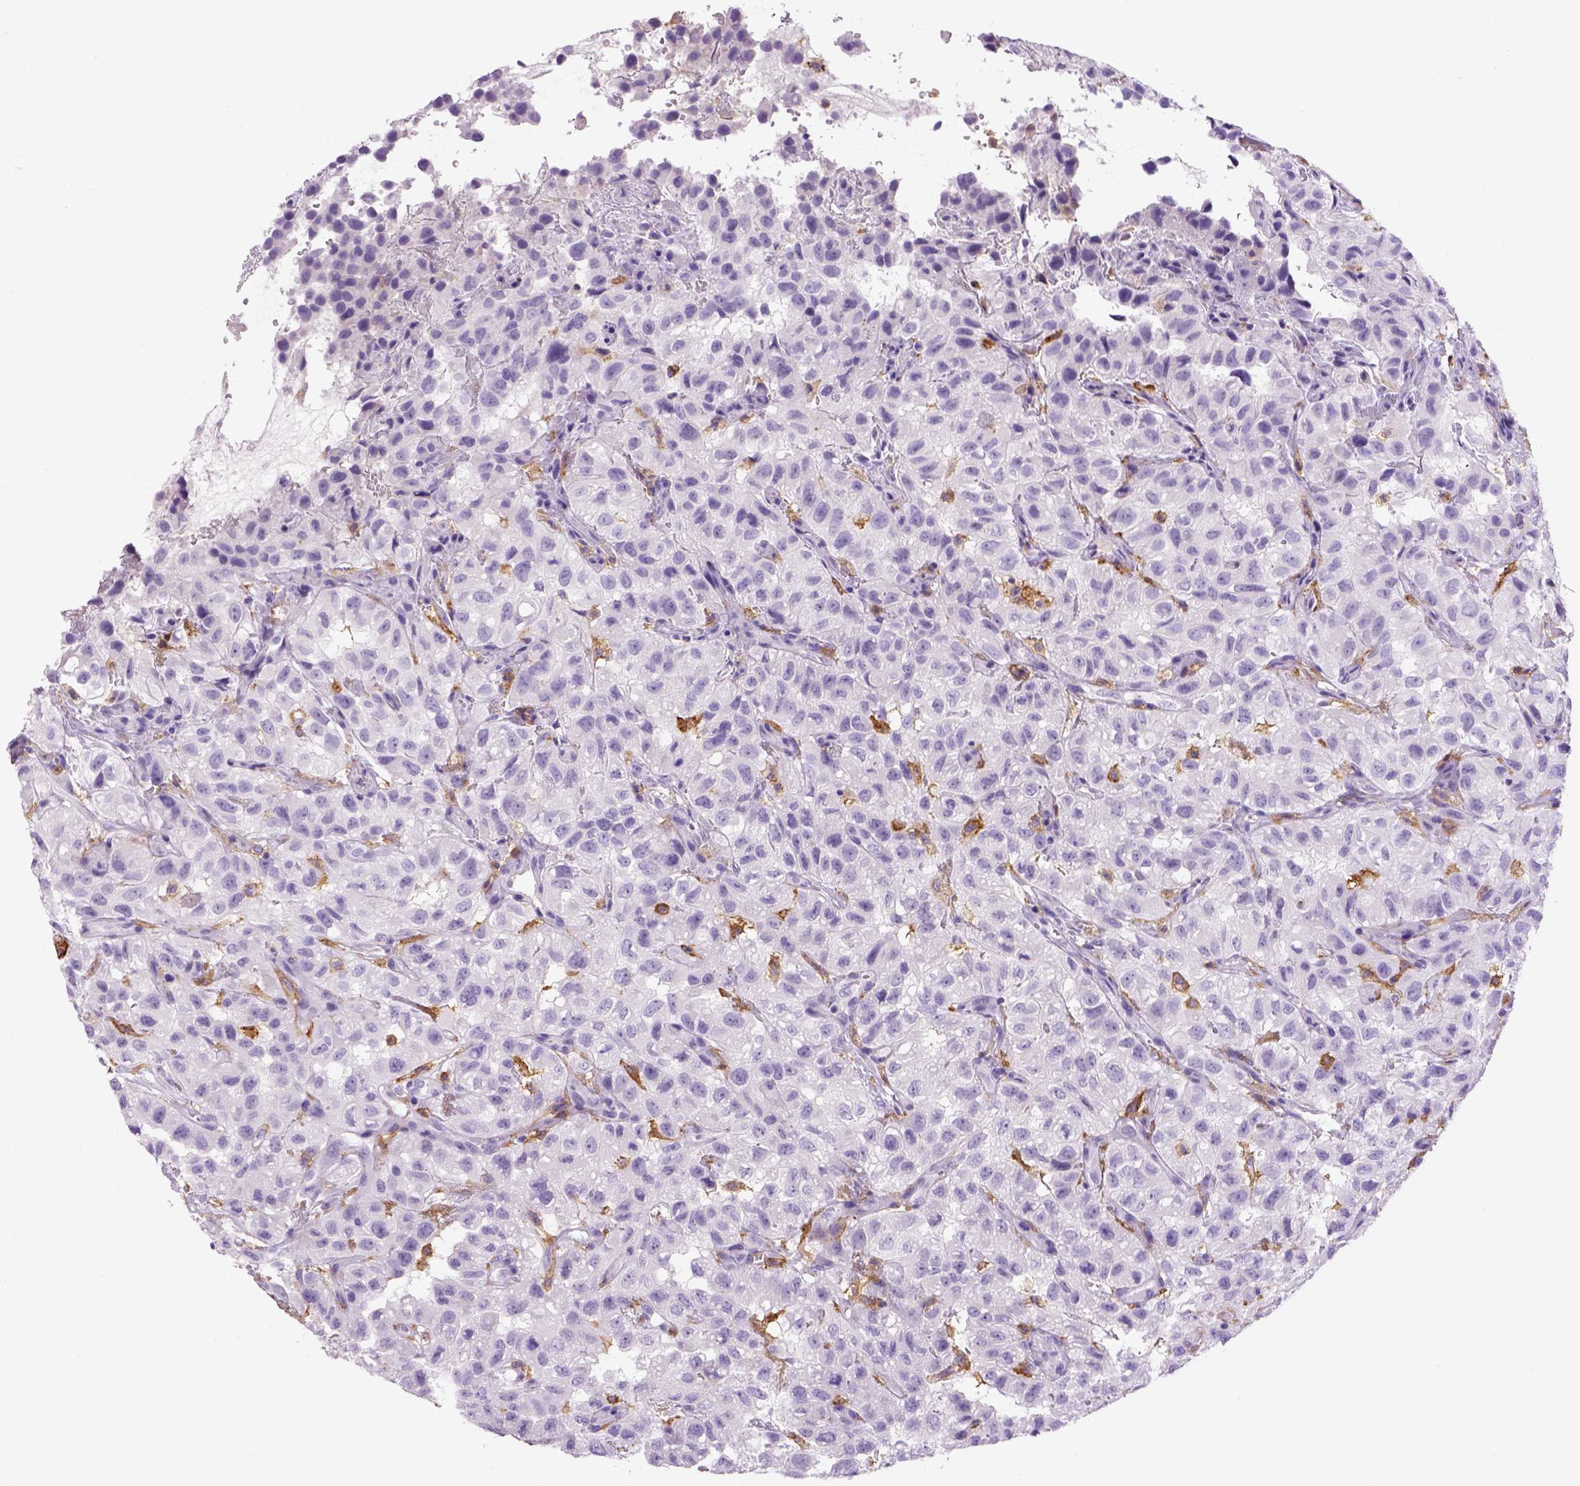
{"staining": {"intensity": "negative", "quantity": "none", "location": "none"}, "tissue": "renal cancer", "cell_type": "Tumor cells", "image_type": "cancer", "snomed": [{"axis": "morphology", "description": "Adenocarcinoma, NOS"}, {"axis": "topography", "description": "Kidney"}], "caption": "Image shows no significant protein expression in tumor cells of renal cancer.", "gene": "CD14", "patient": {"sex": "male", "age": 64}}